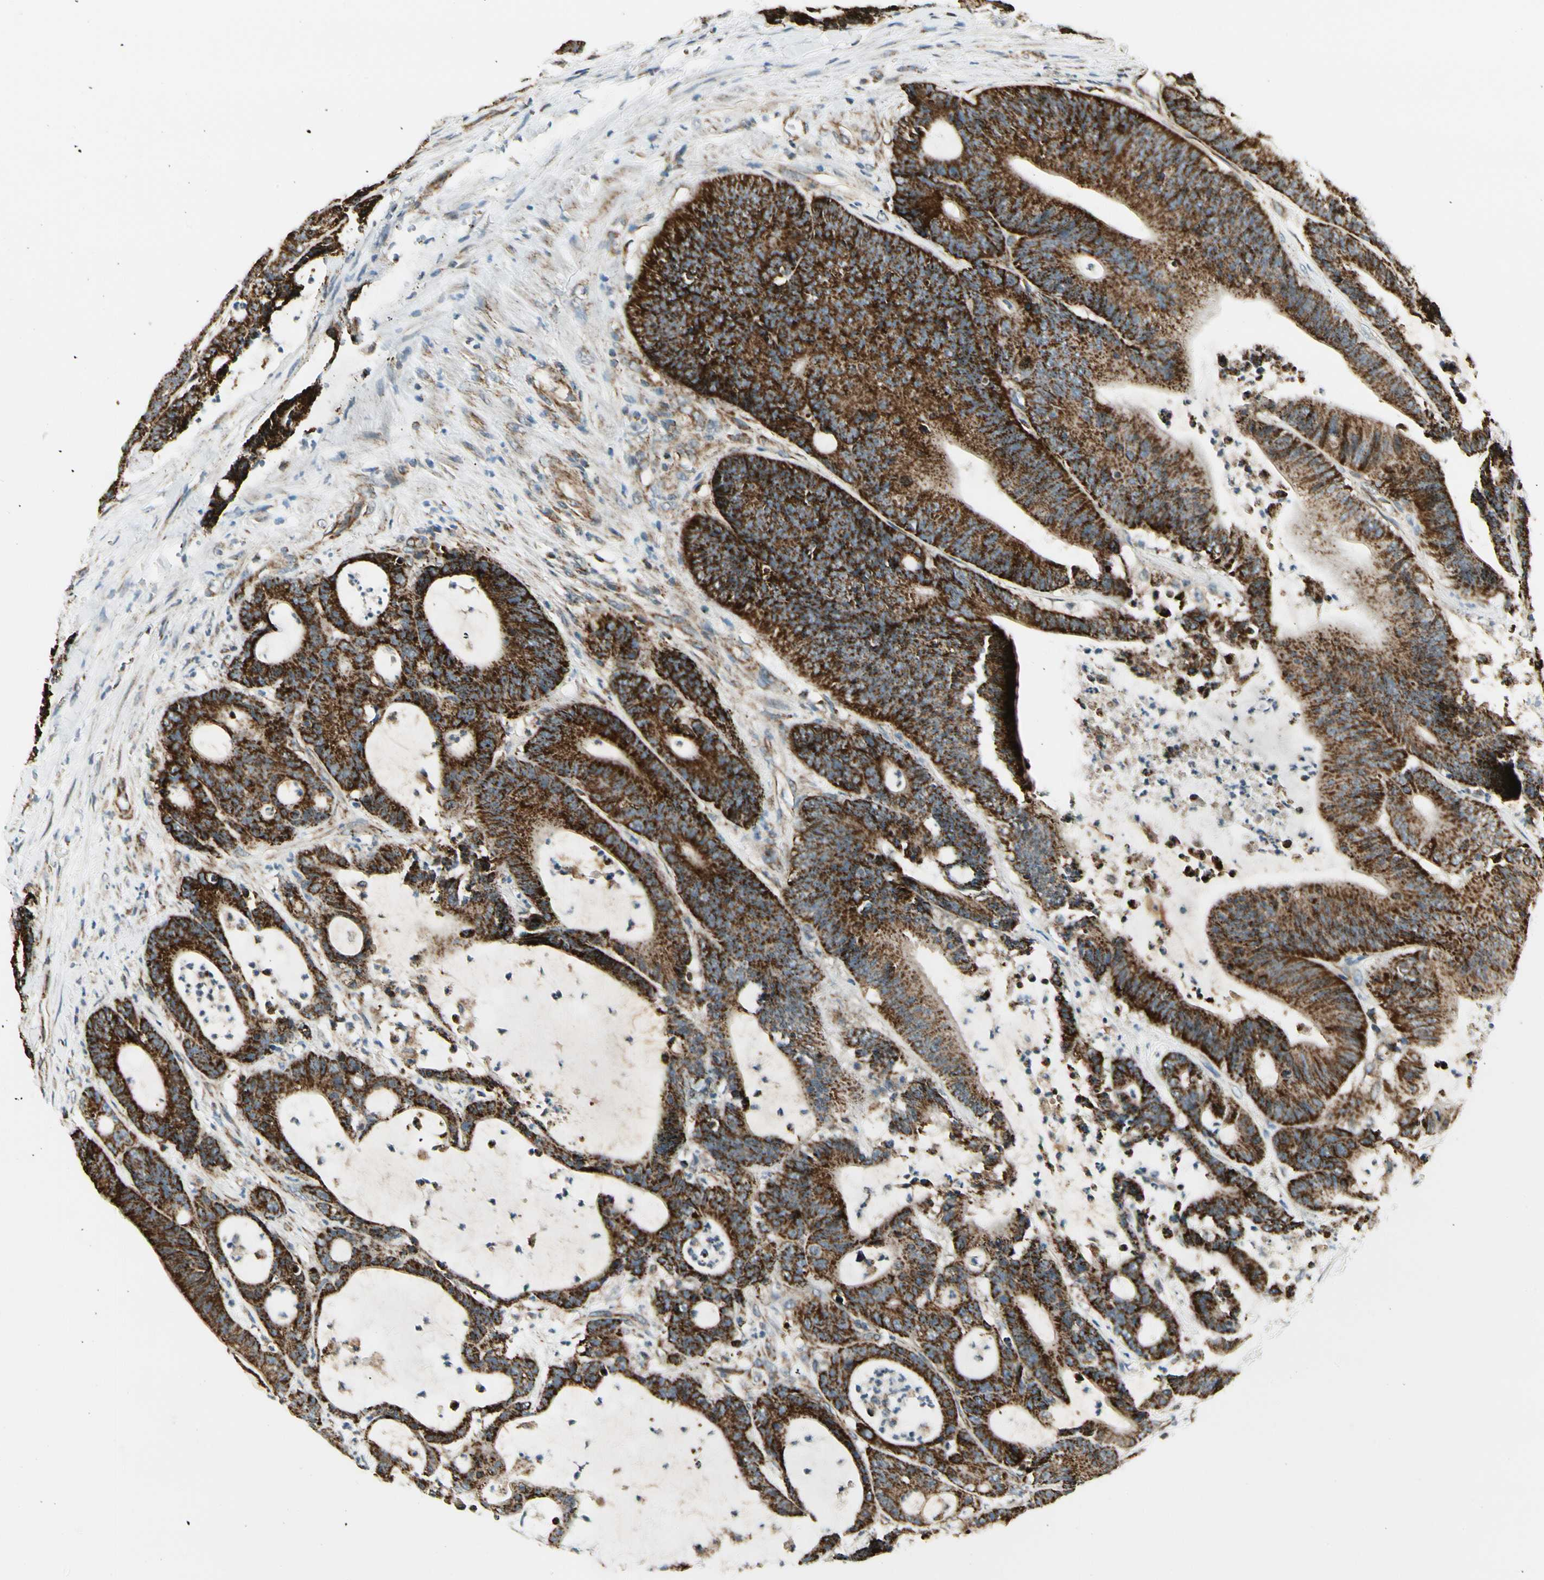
{"staining": {"intensity": "strong", "quantity": ">75%", "location": "cytoplasmic/membranous"}, "tissue": "colorectal cancer", "cell_type": "Tumor cells", "image_type": "cancer", "snomed": [{"axis": "morphology", "description": "Adenocarcinoma, NOS"}, {"axis": "topography", "description": "Colon"}], "caption": "Immunohistochemical staining of human colorectal cancer reveals high levels of strong cytoplasmic/membranous protein positivity in about >75% of tumor cells.", "gene": "EPHB3", "patient": {"sex": "female", "age": 84}}